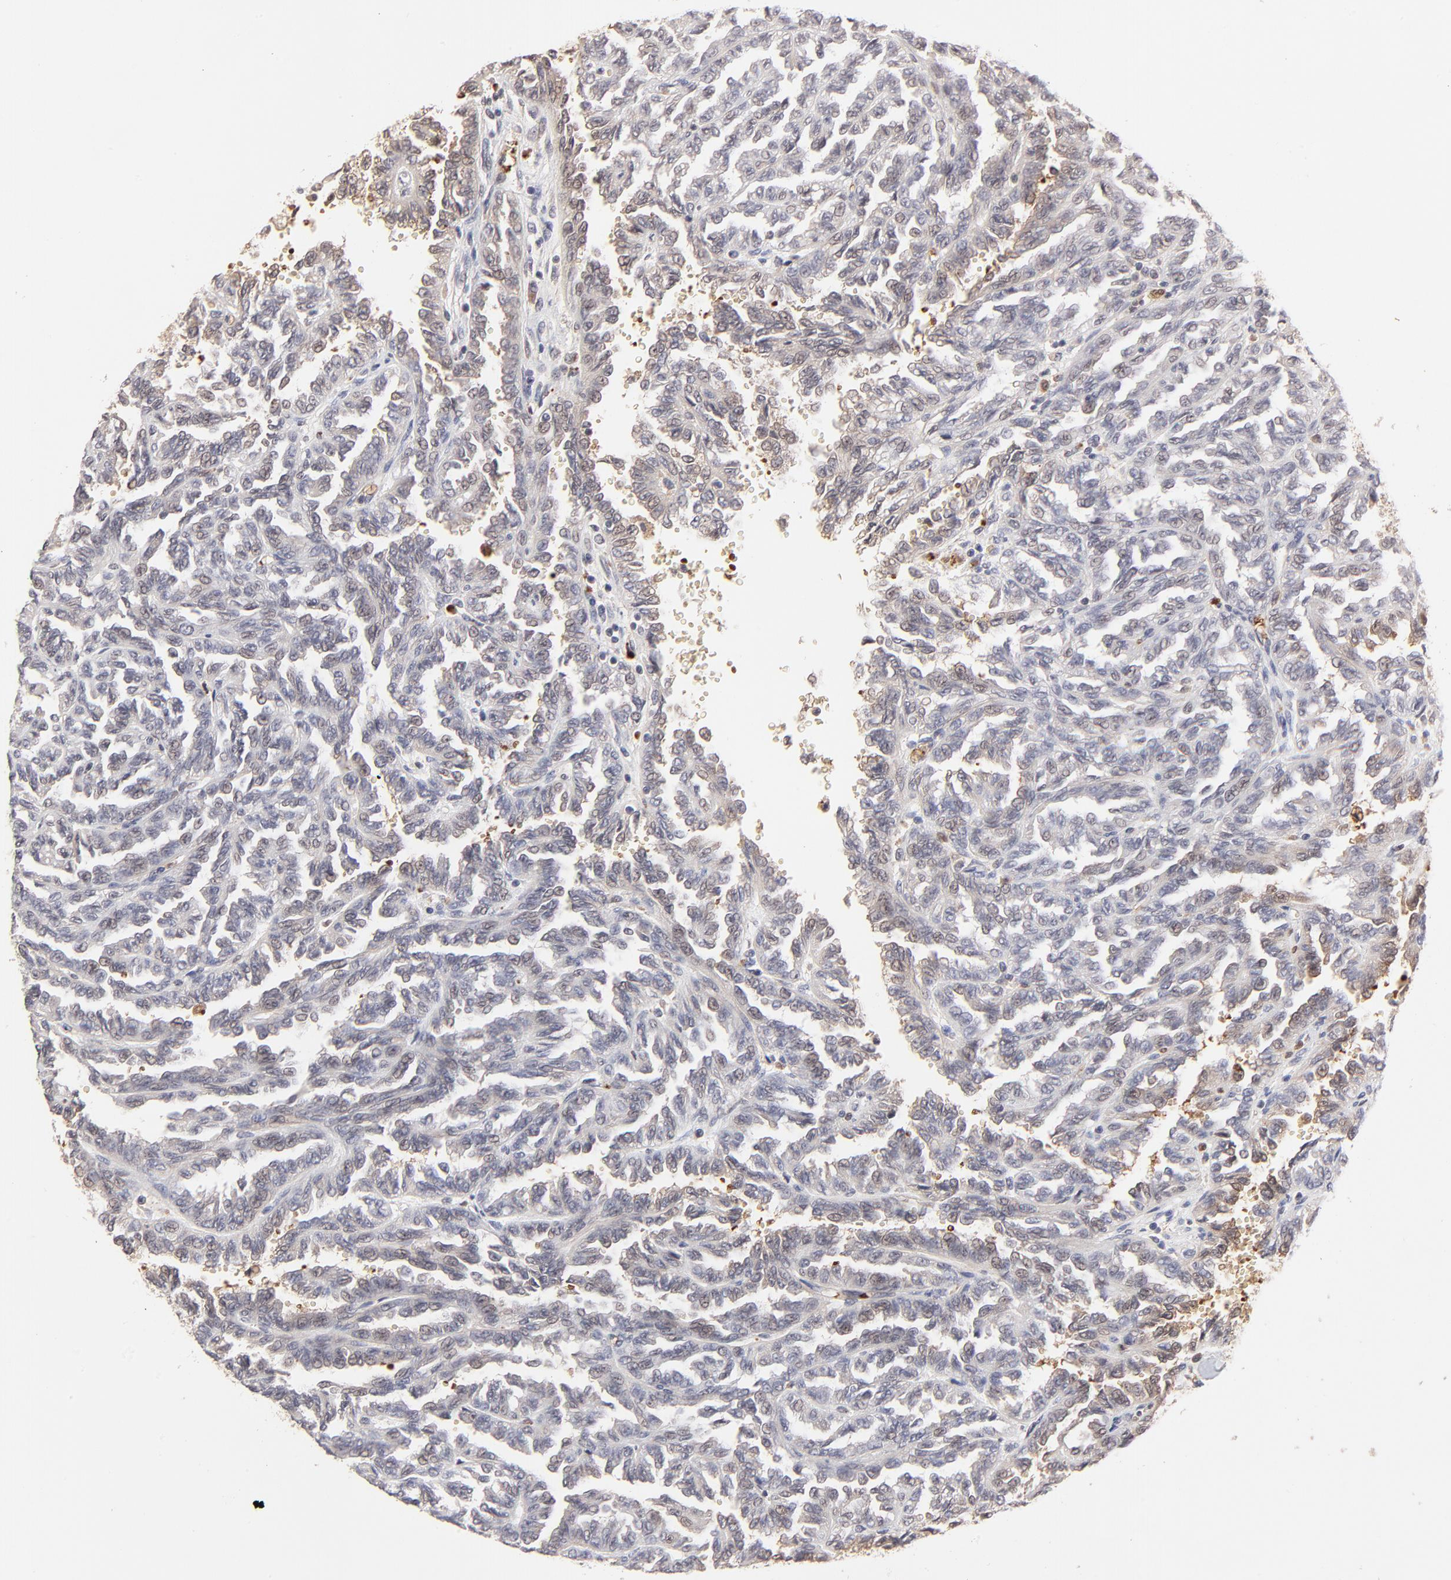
{"staining": {"intensity": "weak", "quantity": ">75%", "location": "cytoplasmic/membranous"}, "tissue": "renal cancer", "cell_type": "Tumor cells", "image_type": "cancer", "snomed": [{"axis": "morphology", "description": "Inflammation, NOS"}, {"axis": "morphology", "description": "Adenocarcinoma, NOS"}, {"axis": "topography", "description": "Kidney"}], "caption": "About >75% of tumor cells in human renal cancer exhibit weak cytoplasmic/membranous protein expression as visualized by brown immunohistochemical staining.", "gene": "CASP10", "patient": {"sex": "male", "age": 68}}